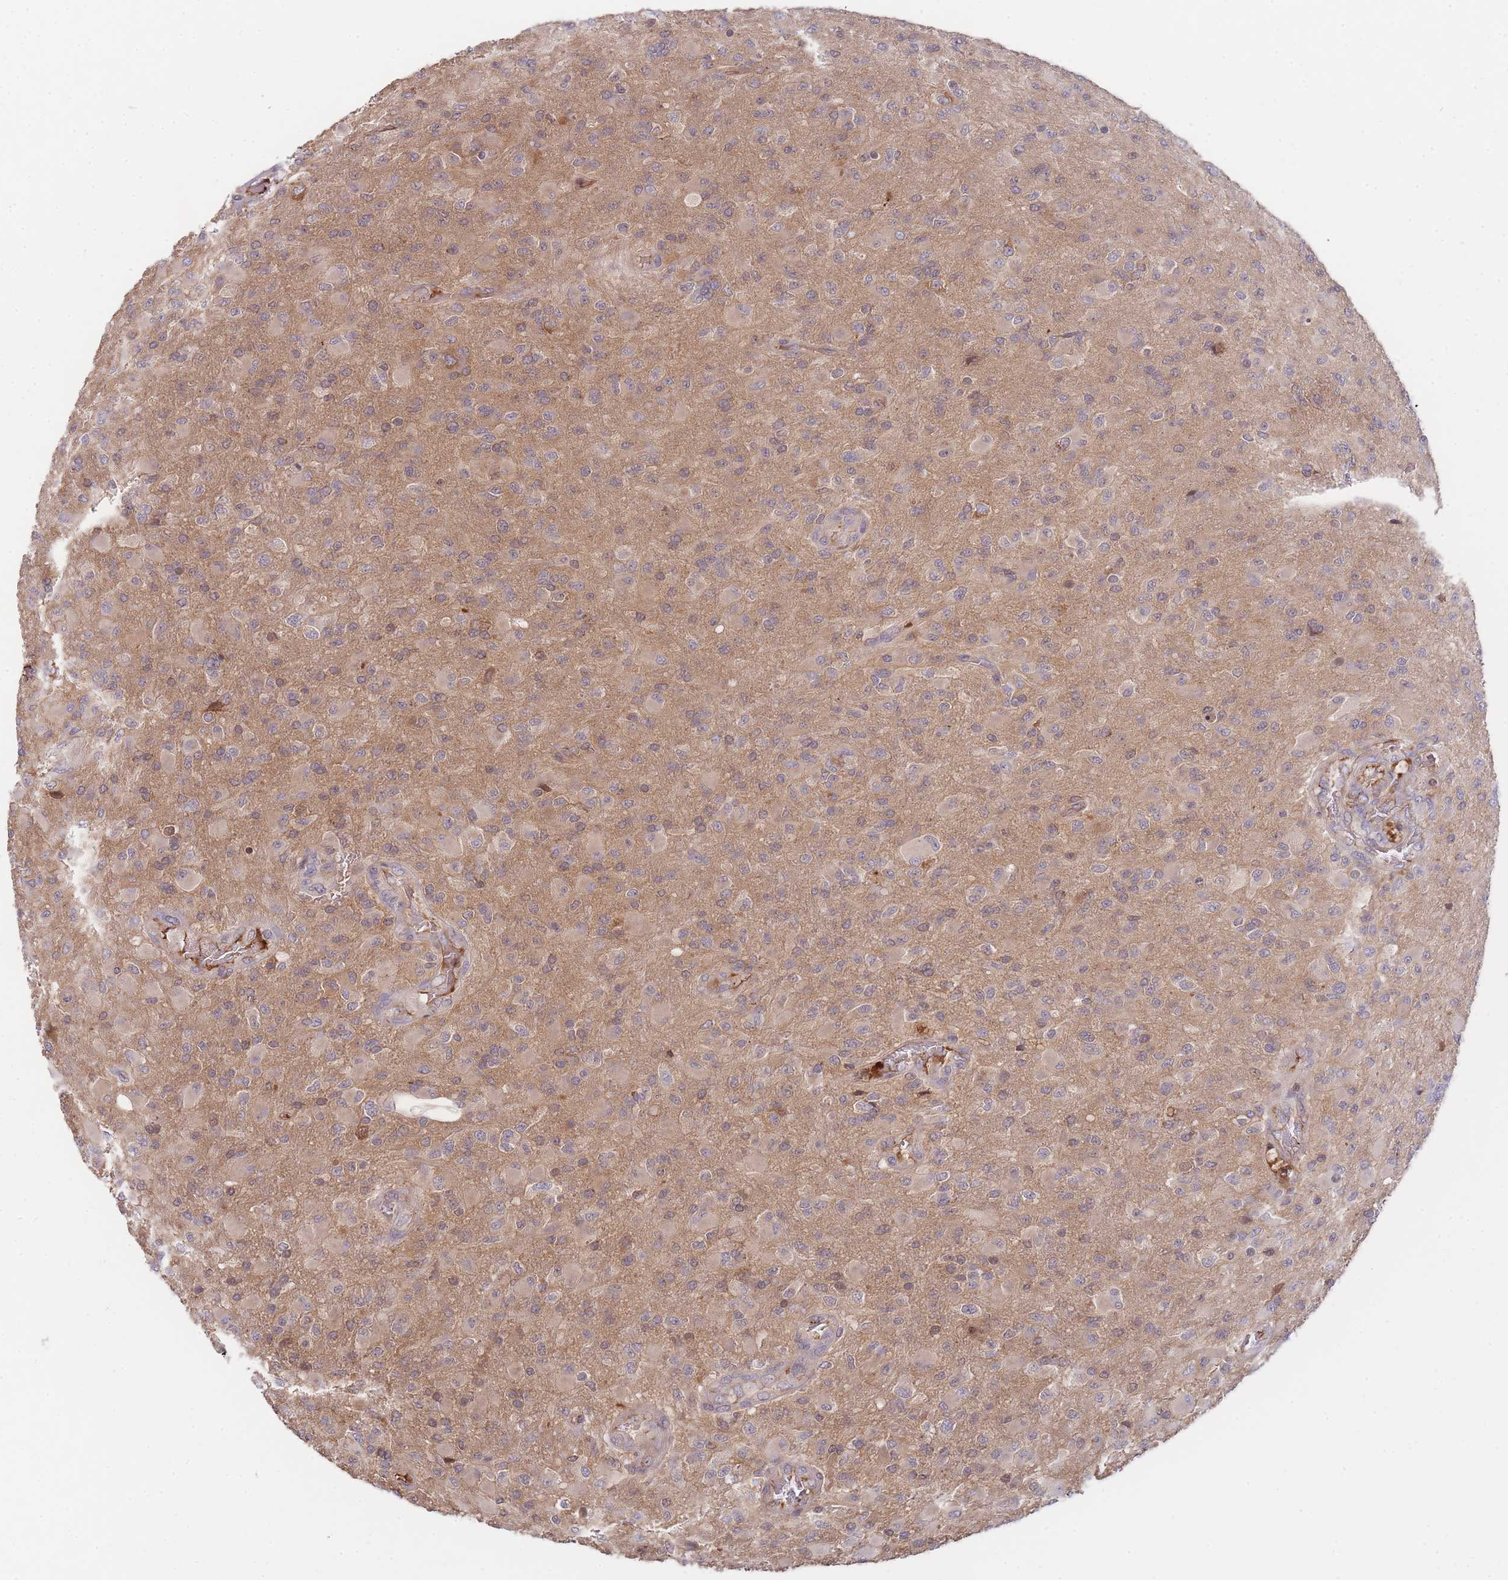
{"staining": {"intensity": "weak", "quantity": "25%-75%", "location": "cytoplasmic/membranous"}, "tissue": "glioma", "cell_type": "Tumor cells", "image_type": "cancer", "snomed": [{"axis": "morphology", "description": "Glioma, malignant, Low grade"}, {"axis": "topography", "description": "Brain"}], "caption": "Malignant glioma (low-grade) stained for a protein demonstrates weak cytoplasmic/membranous positivity in tumor cells.", "gene": "RALGDS", "patient": {"sex": "male", "age": 65}}